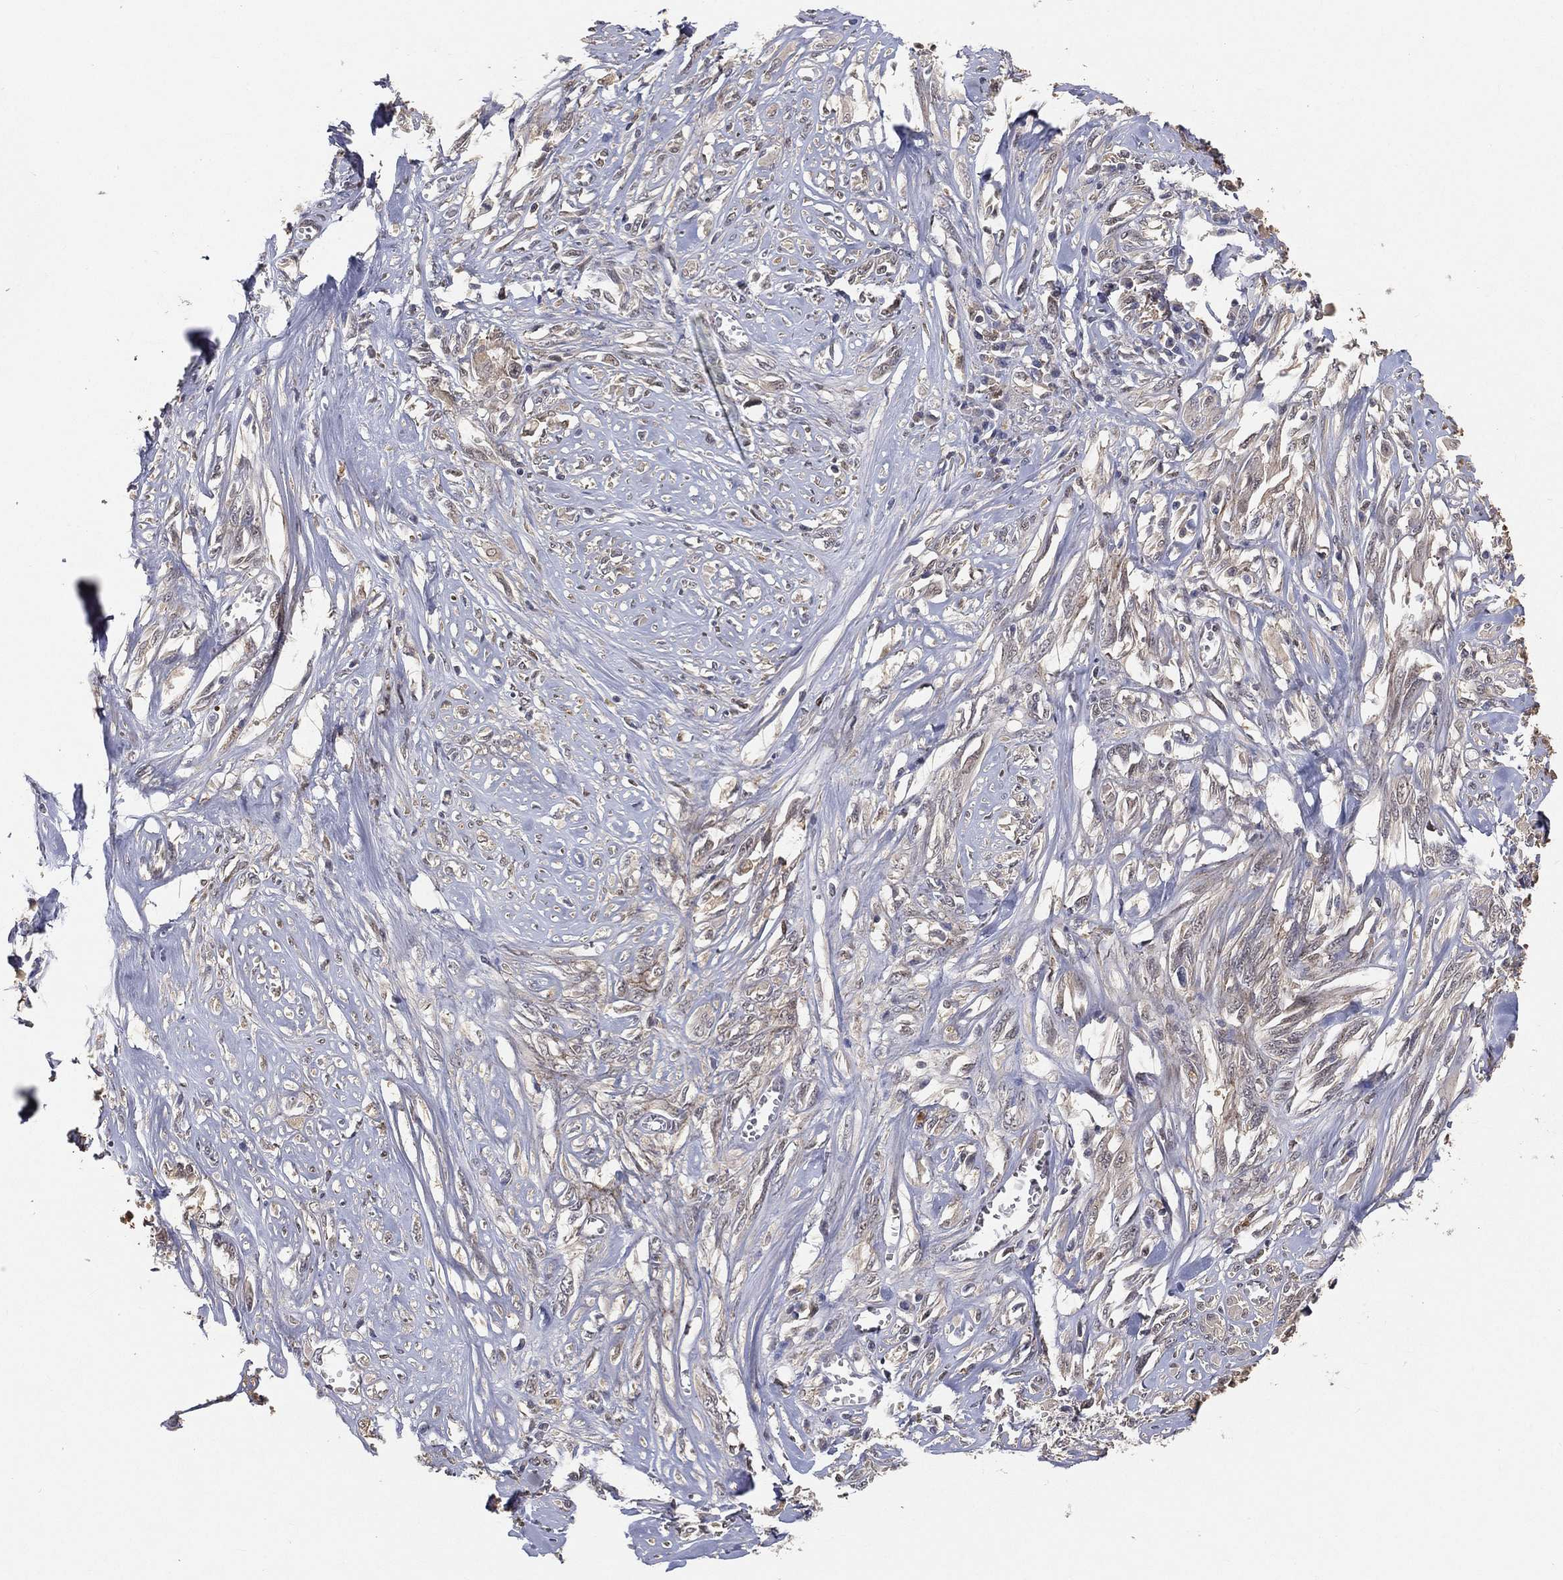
{"staining": {"intensity": "negative", "quantity": "none", "location": "none"}, "tissue": "melanoma", "cell_type": "Tumor cells", "image_type": "cancer", "snomed": [{"axis": "morphology", "description": "Malignant melanoma, NOS"}, {"axis": "topography", "description": "Skin"}], "caption": "The image displays no staining of tumor cells in melanoma. The staining was performed using DAB (3,3'-diaminobenzidine) to visualize the protein expression in brown, while the nuclei were stained in blue with hematoxylin (Magnification: 20x).", "gene": "MAPK1", "patient": {"sex": "female", "age": 91}}